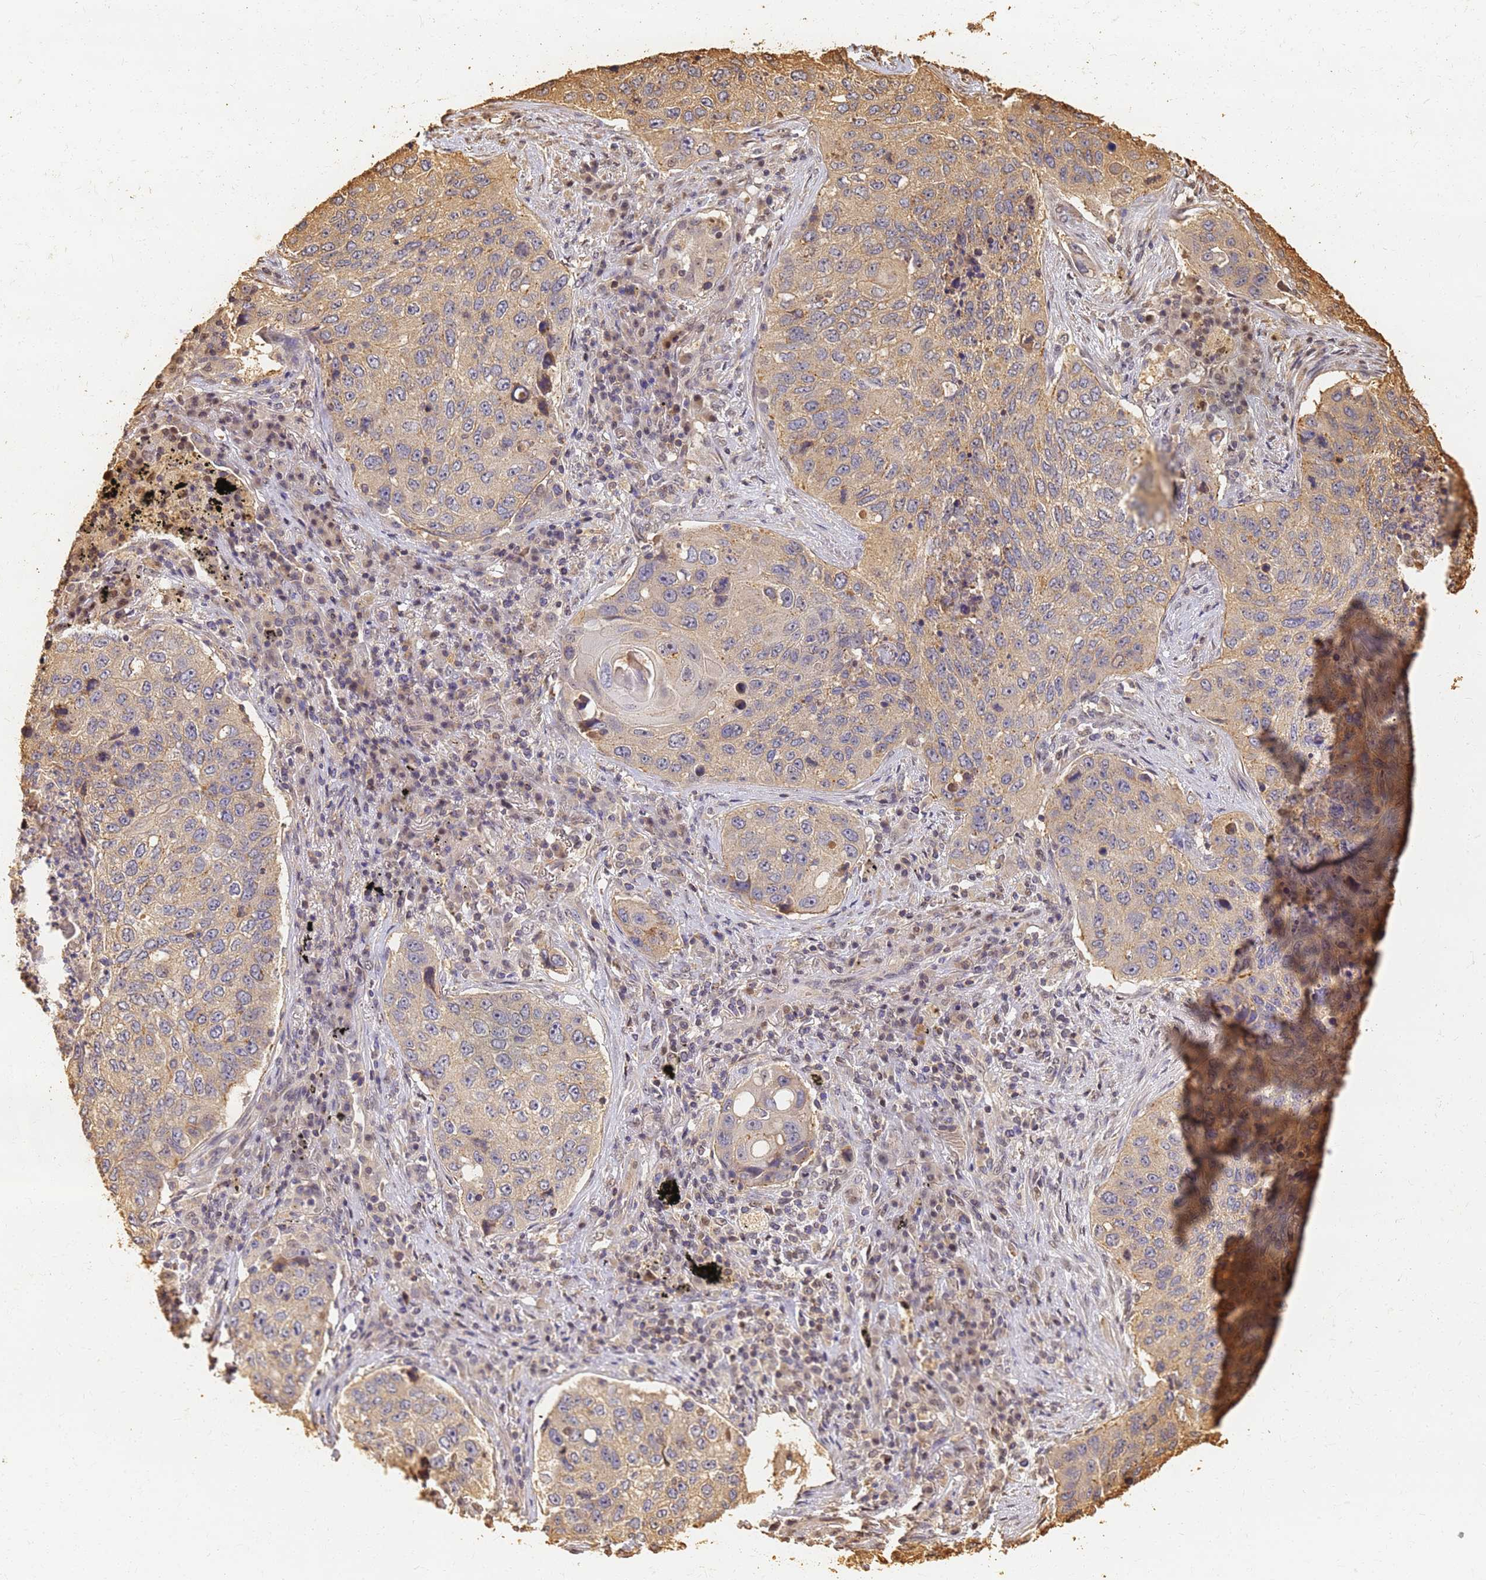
{"staining": {"intensity": "weak", "quantity": "25%-75%", "location": "cytoplasmic/membranous"}, "tissue": "lung cancer", "cell_type": "Tumor cells", "image_type": "cancer", "snomed": [{"axis": "morphology", "description": "Squamous cell carcinoma, NOS"}, {"axis": "topography", "description": "Lung"}], "caption": "Brown immunohistochemical staining in human squamous cell carcinoma (lung) exhibits weak cytoplasmic/membranous expression in about 25%-75% of tumor cells. The staining is performed using DAB brown chromogen to label protein expression. The nuclei are counter-stained blue using hematoxylin.", "gene": "JAK2", "patient": {"sex": "female", "age": 63}}